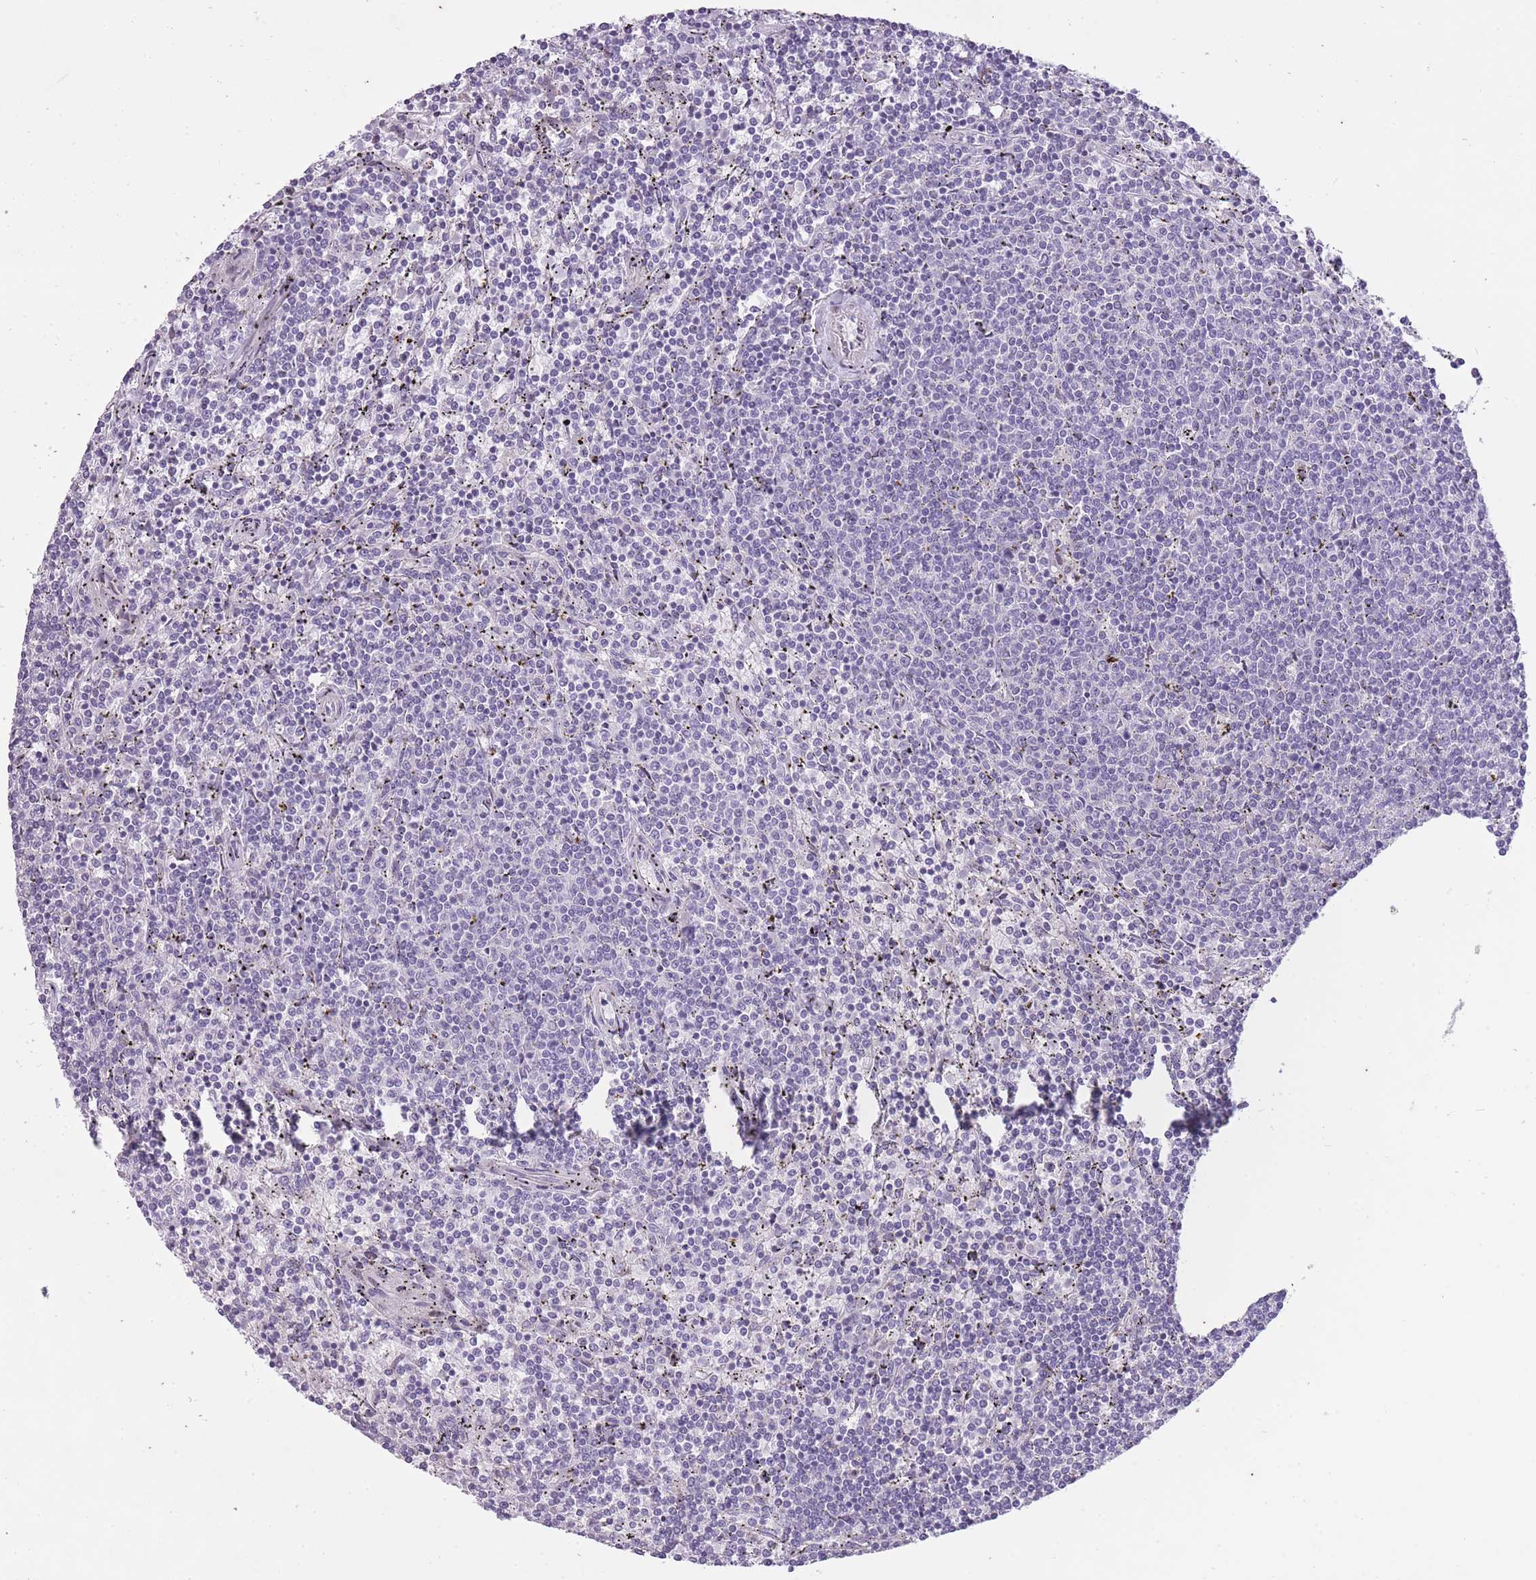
{"staining": {"intensity": "negative", "quantity": "none", "location": "none"}, "tissue": "lymphoma", "cell_type": "Tumor cells", "image_type": "cancer", "snomed": [{"axis": "morphology", "description": "Malignant lymphoma, non-Hodgkin's type, Low grade"}, {"axis": "topography", "description": "Spleen"}], "caption": "DAB (3,3'-diaminobenzidine) immunohistochemical staining of human low-grade malignant lymphoma, non-Hodgkin's type demonstrates no significant positivity in tumor cells.", "gene": "CNTNAP3", "patient": {"sex": "female", "age": 50}}